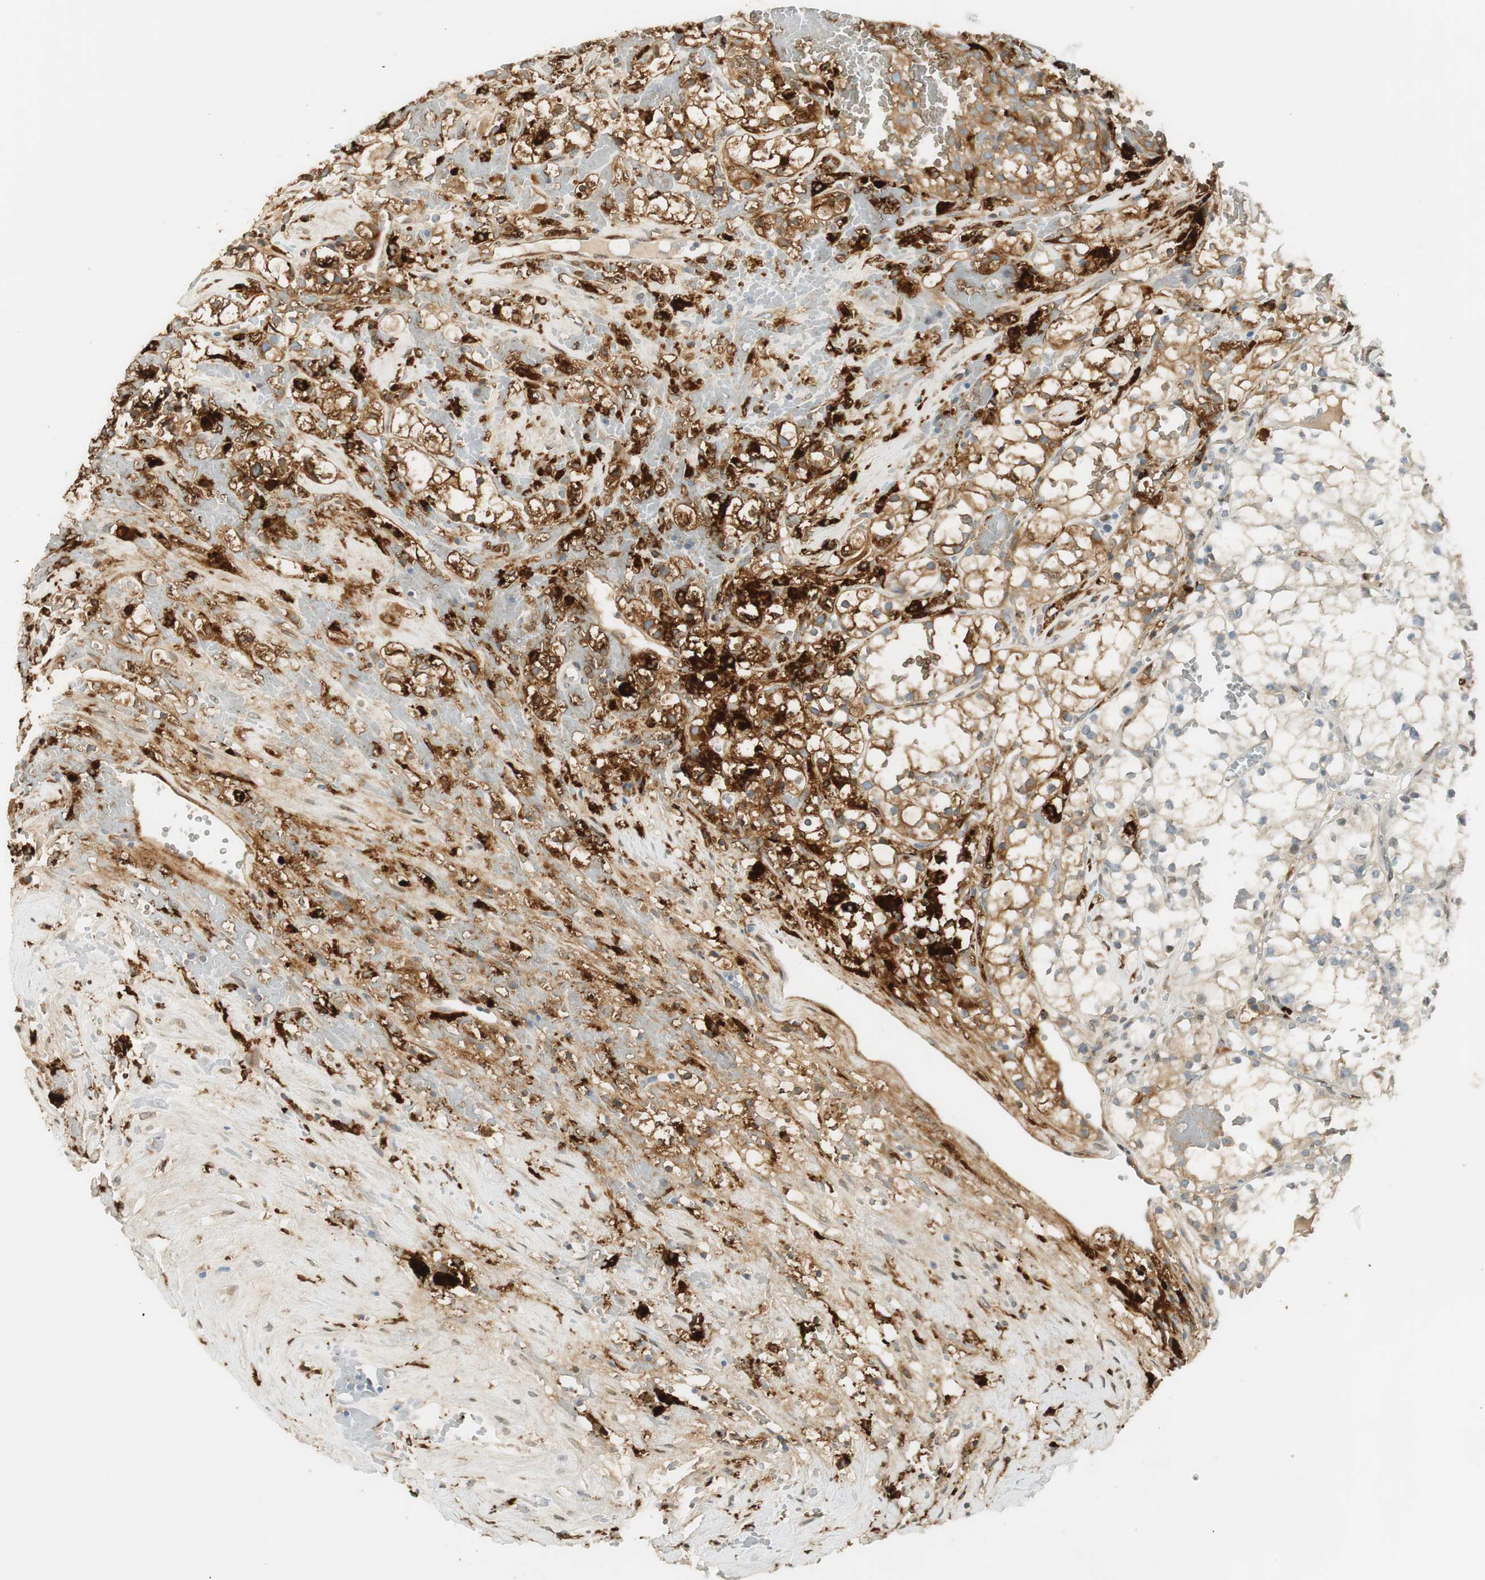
{"staining": {"intensity": "strong", "quantity": "<25%", "location": "cytoplasmic/membranous"}, "tissue": "renal cancer", "cell_type": "Tumor cells", "image_type": "cancer", "snomed": [{"axis": "morphology", "description": "Adenocarcinoma, NOS"}, {"axis": "topography", "description": "Kidney"}], "caption": "DAB immunohistochemical staining of human adenocarcinoma (renal) exhibits strong cytoplasmic/membranous protein positivity in about <25% of tumor cells.", "gene": "TMEM260", "patient": {"sex": "male", "age": 56}}